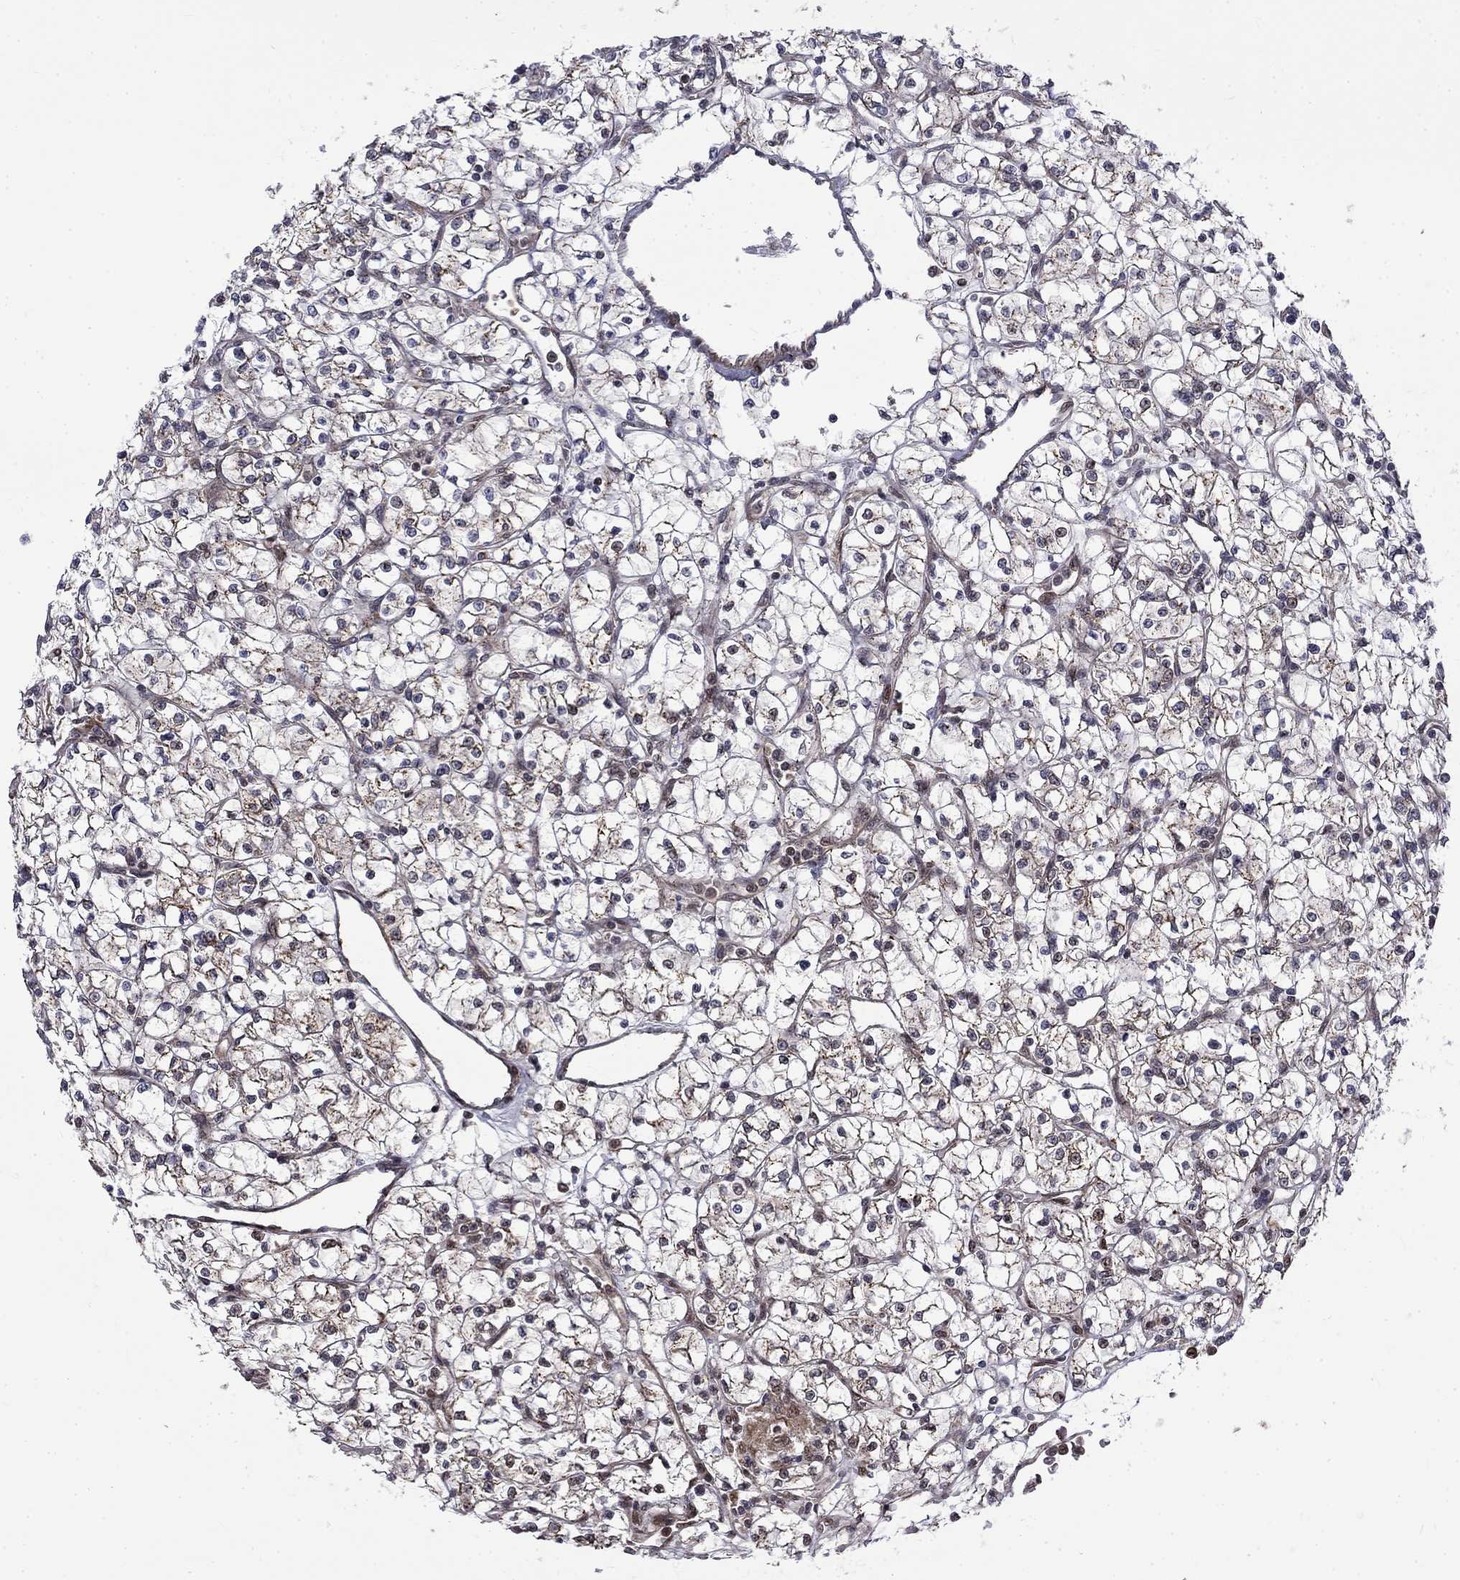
{"staining": {"intensity": "moderate", "quantity": "<25%", "location": "cytoplasmic/membranous"}, "tissue": "renal cancer", "cell_type": "Tumor cells", "image_type": "cancer", "snomed": [{"axis": "morphology", "description": "Adenocarcinoma, NOS"}, {"axis": "topography", "description": "Kidney"}], "caption": "Immunohistochemical staining of human renal cancer (adenocarcinoma) demonstrates moderate cytoplasmic/membranous protein expression in approximately <25% of tumor cells.", "gene": "KPNA3", "patient": {"sex": "female", "age": 64}}